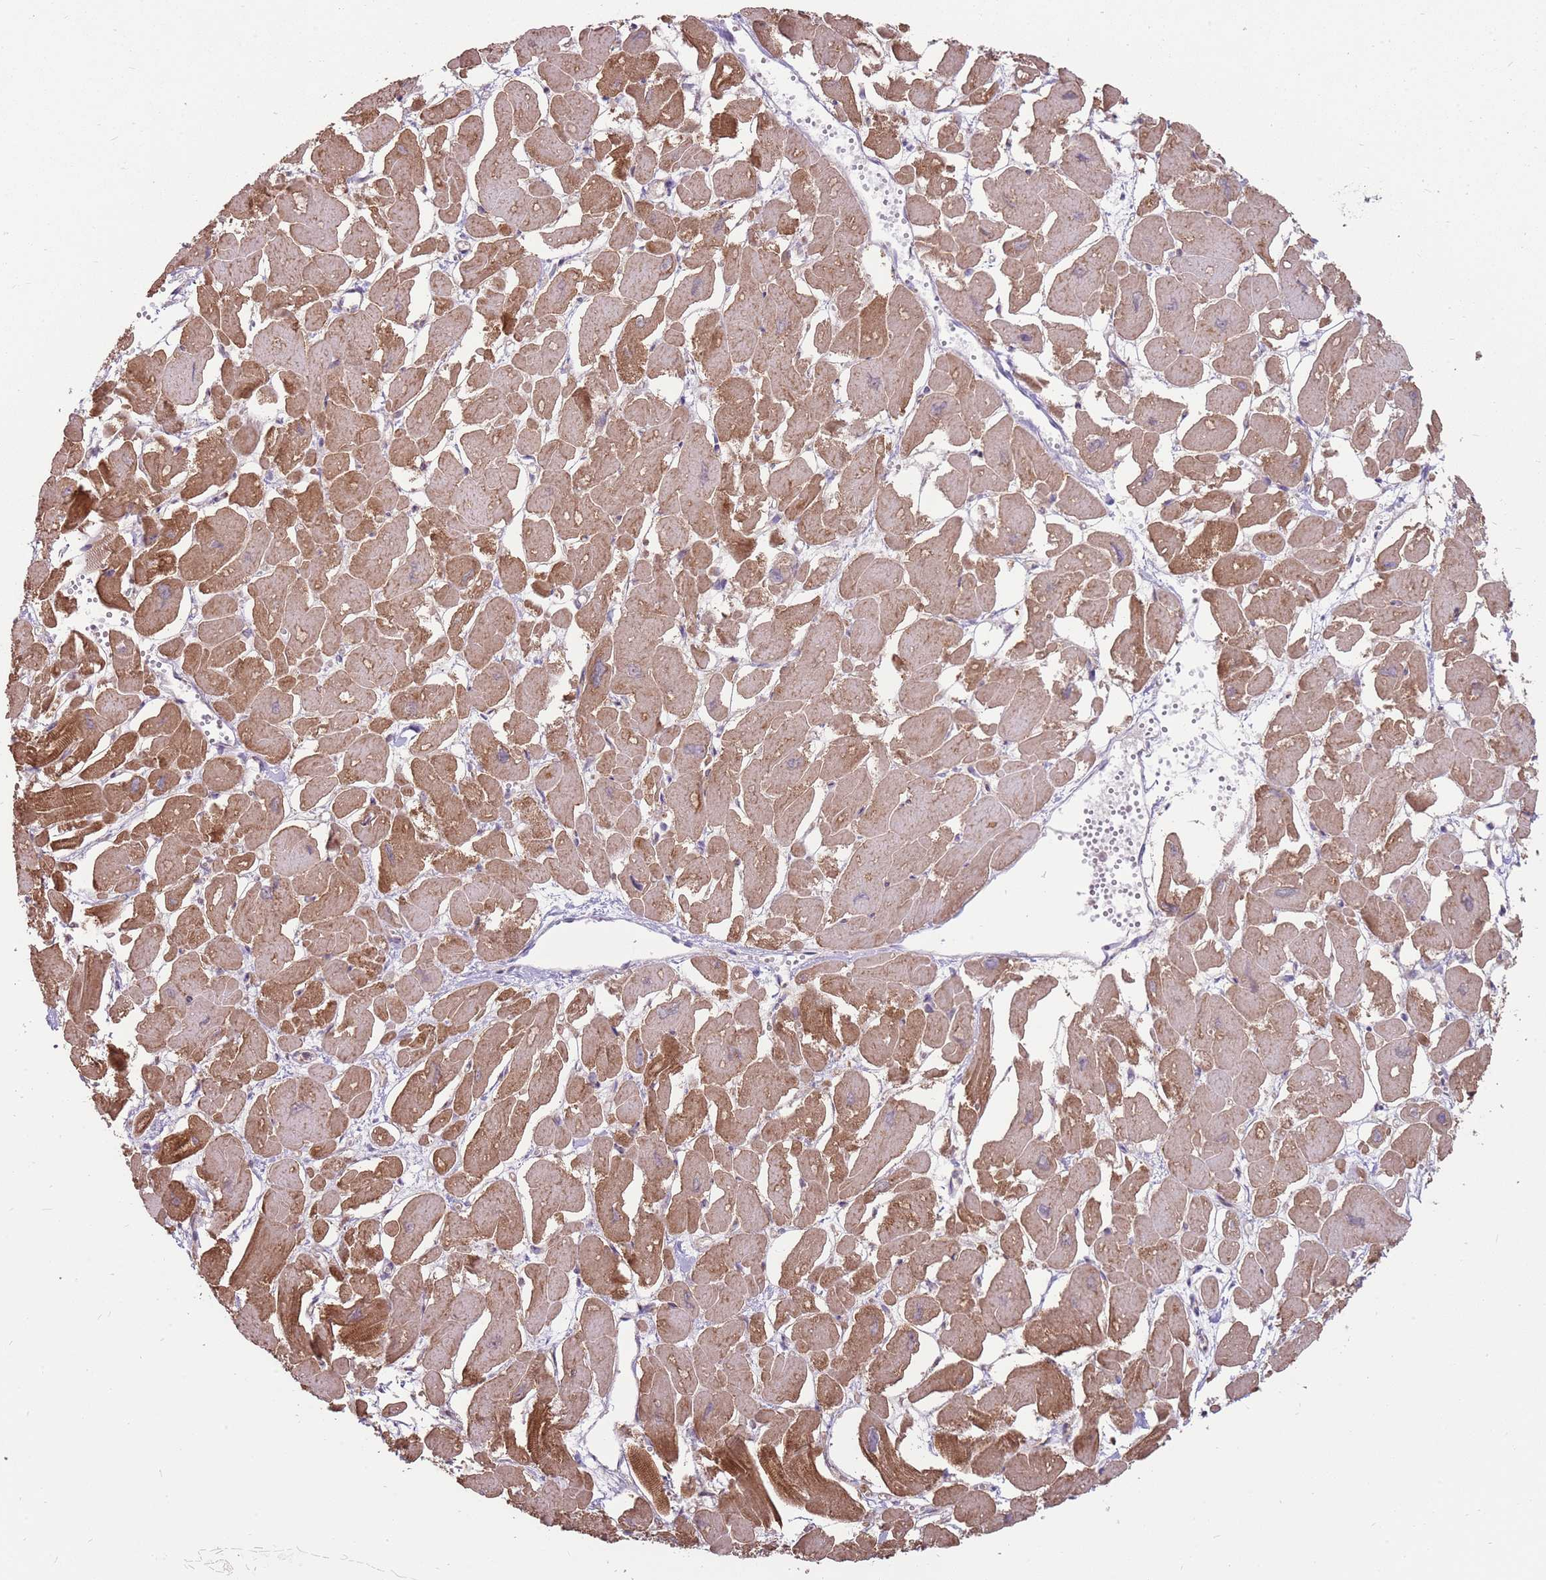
{"staining": {"intensity": "moderate", "quantity": ">75%", "location": "cytoplasmic/membranous"}, "tissue": "heart muscle", "cell_type": "Cardiomyocytes", "image_type": "normal", "snomed": [{"axis": "morphology", "description": "Normal tissue, NOS"}, {"axis": "topography", "description": "Heart"}], "caption": "Immunohistochemical staining of unremarkable heart muscle reveals moderate cytoplasmic/membranous protein expression in about >75% of cardiomyocytes.", "gene": "SPATA31D1", "patient": {"sex": "male", "age": 54}}